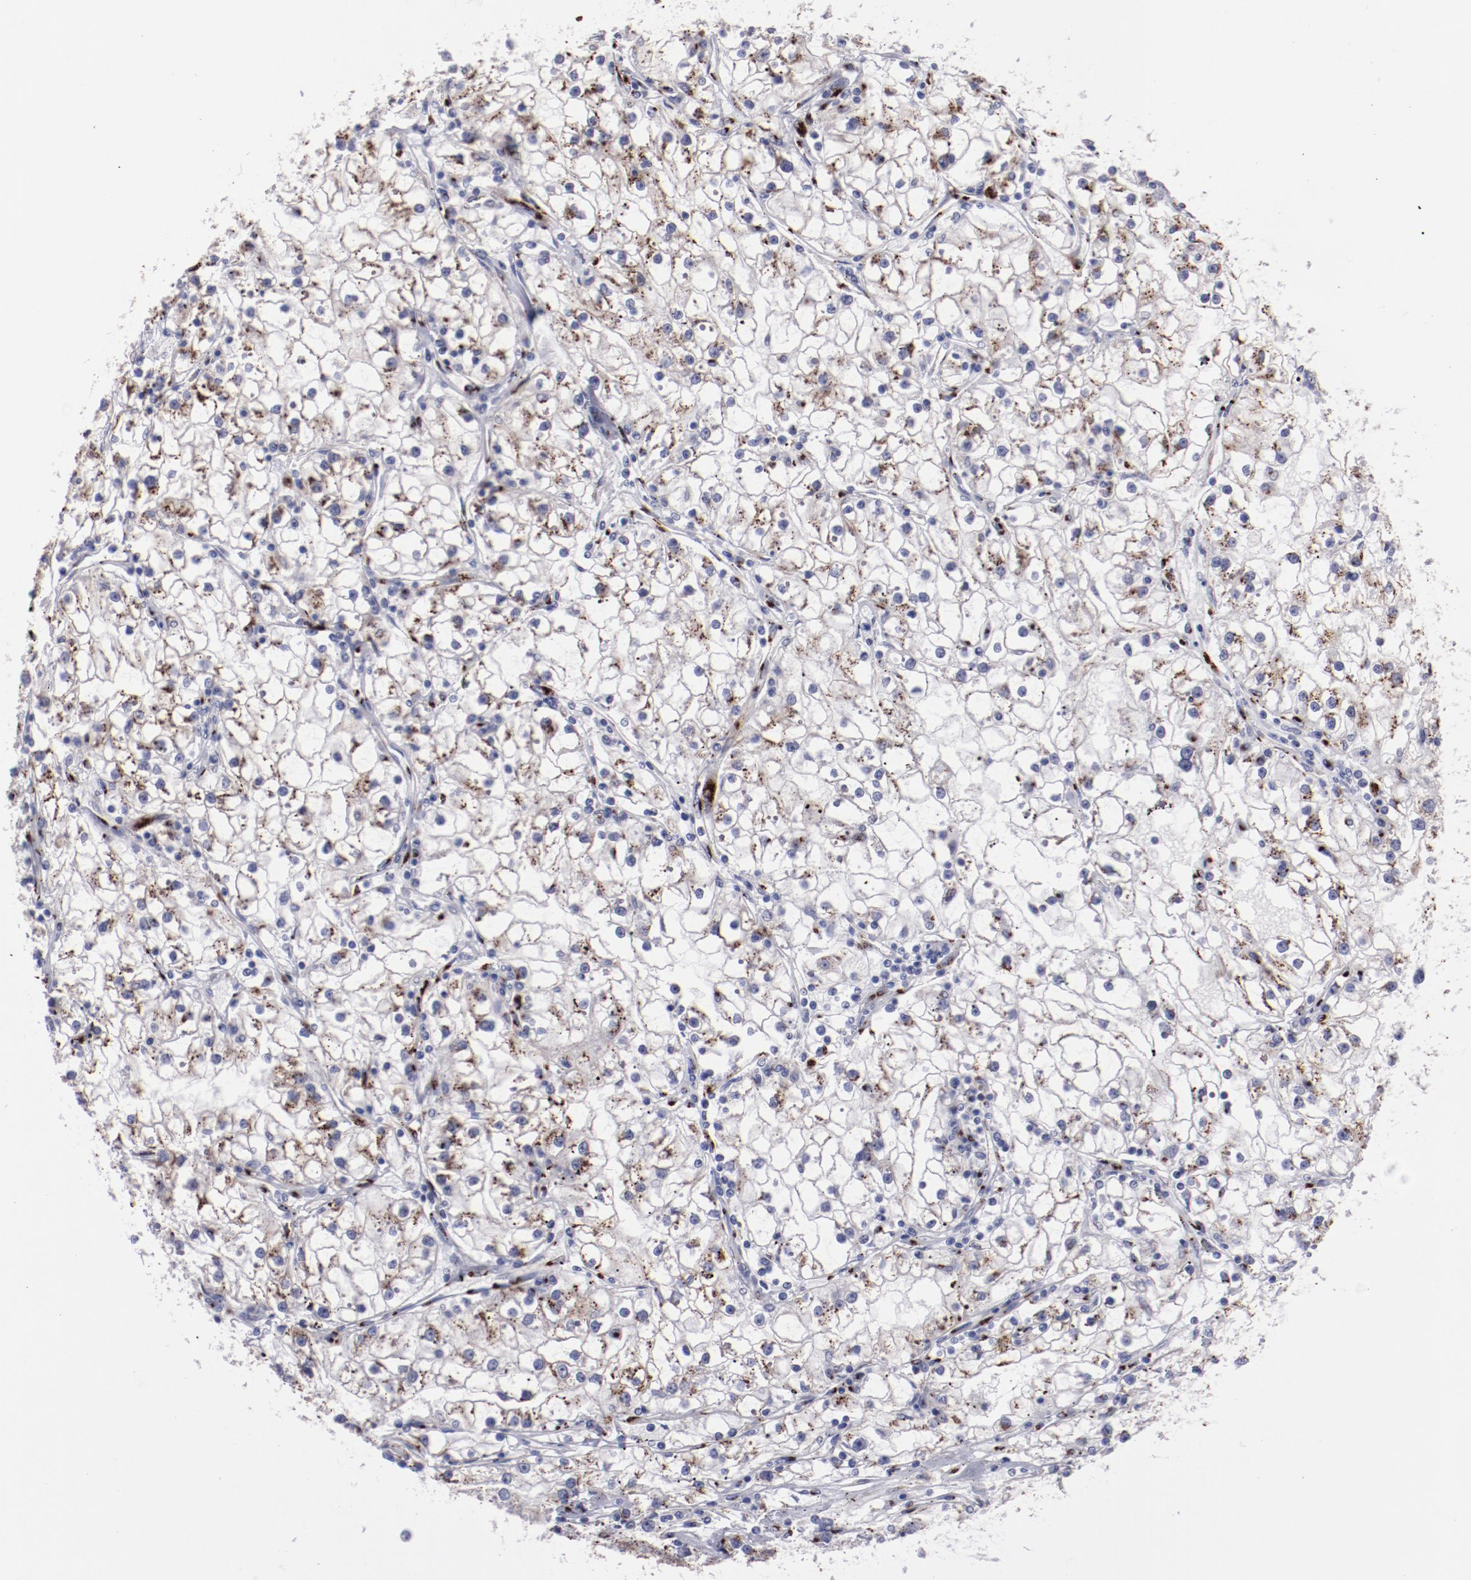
{"staining": {"intensity": "strong", "quantity": ">75%", "location": "cytoplasmic/membranous"}, "tissue": "renal cancer", "cell_type": "Tumor cells", "image_type": "cancer", "snomed": [{"axis": "morphology", "description": "Adenocarcinoma, NOS"}, {"axis": "topography", "description": "Kidney"}], "caption": "IHC photomicrograph of renal cancer (adenocarcinoma) stained for a protein (brown), which displays high levels of strong cytoplasmic/membranous positivity in about >75% of tumor cells.", "gene": "GOLIM4", "patient": {"sex": "male", "age": 56}}